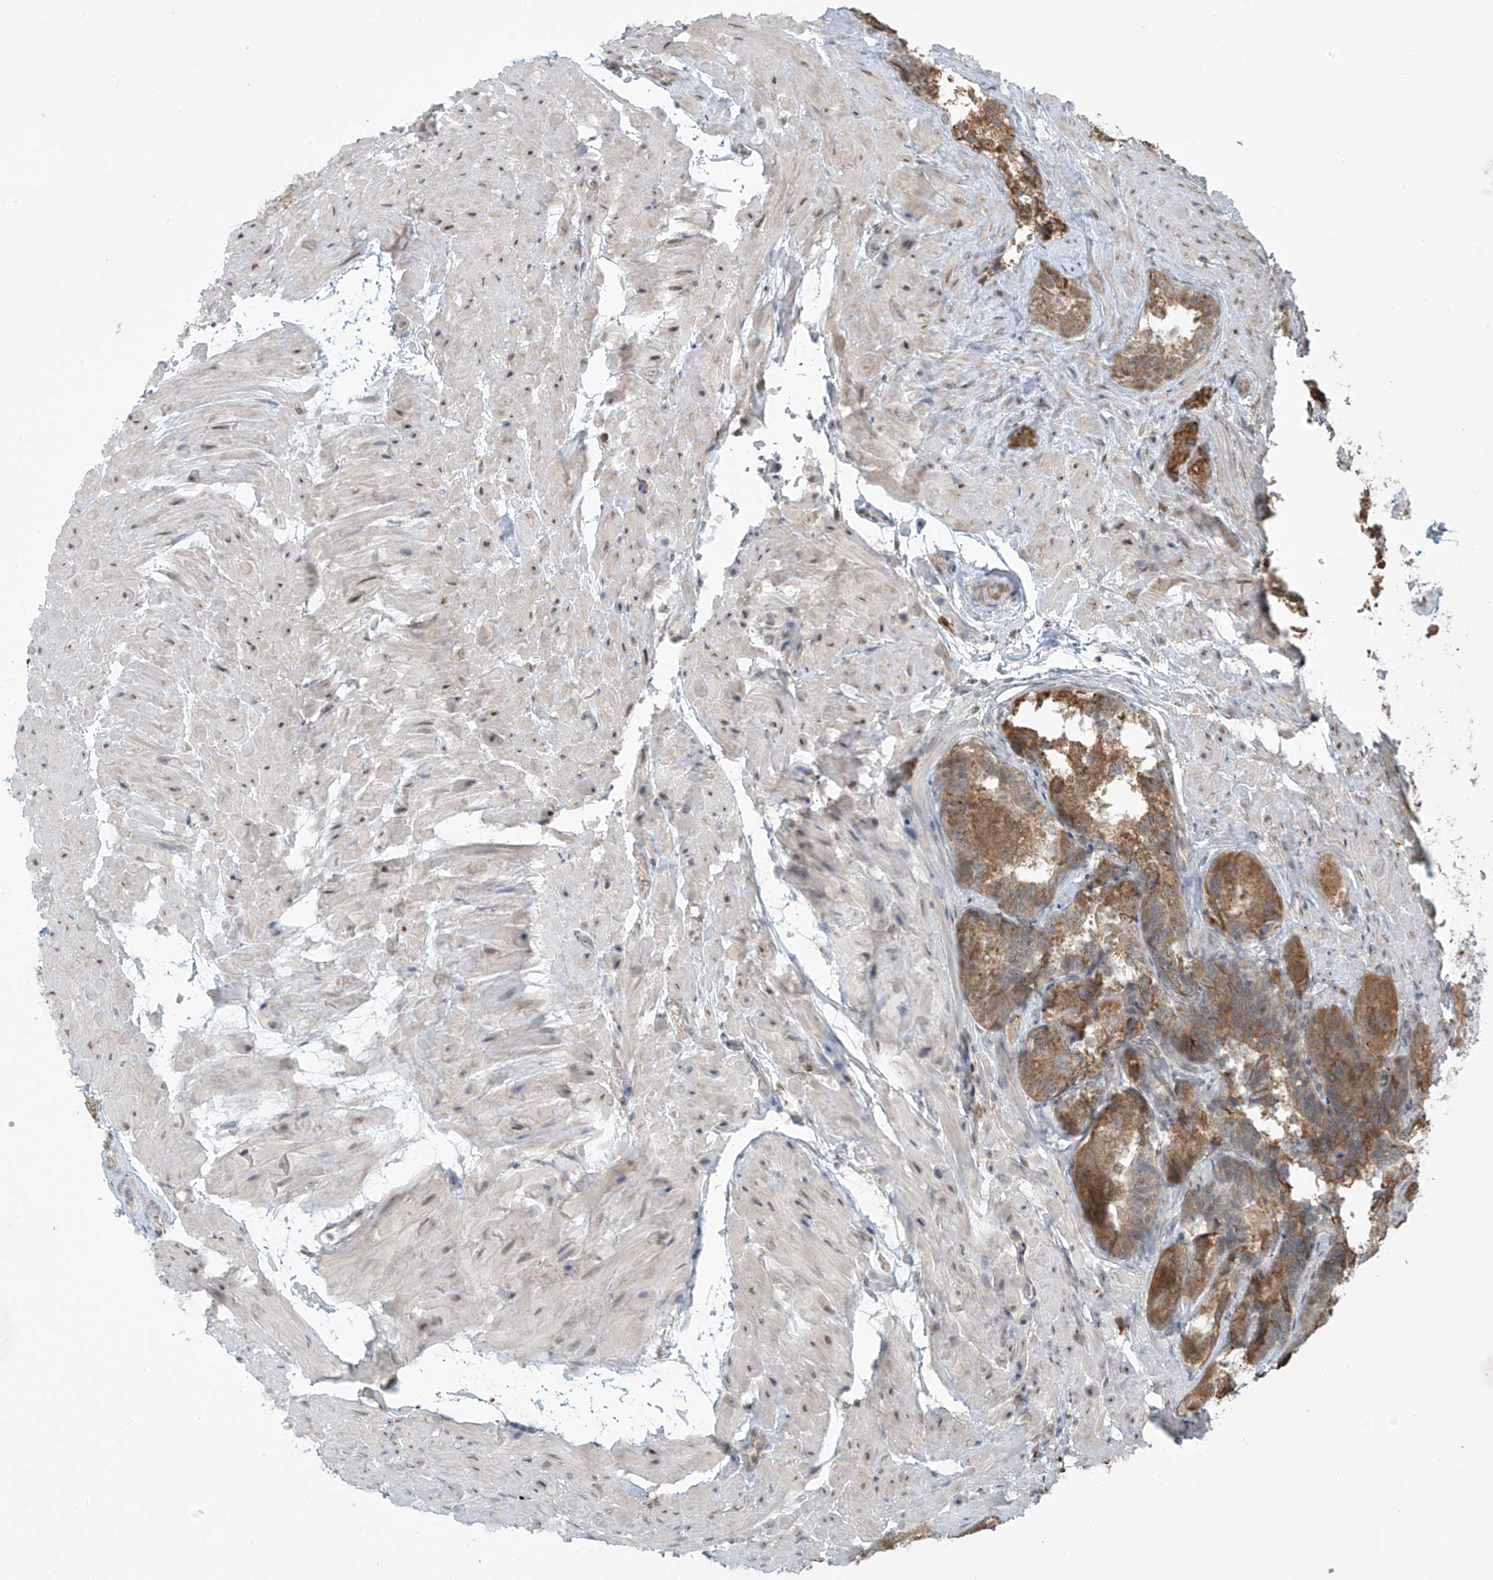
{"staining": {"intensity": "moderate", "quantity": ">75%", "location": "cytoplasmic/membranous"}, "tissue": "seminal vesicle", "cell_type": "Glandular cells", "image_type": "normal", "snomed": [{"axis": "morphology", "description": "Normal tissue, NOS"}, {"axis": "topography", "description": "Seminal veicle"}, {"axis": "topography", "description": "Peripheral nerve tissue"}], "caption": "Protein staining shows moderate cytoplasmic/membranous positivity in approximately >75% of glandular cells in unremarkable seminal vesicle.", "gene": "PLEKHM3", "patient": {"sex": "male", "age": 63}}